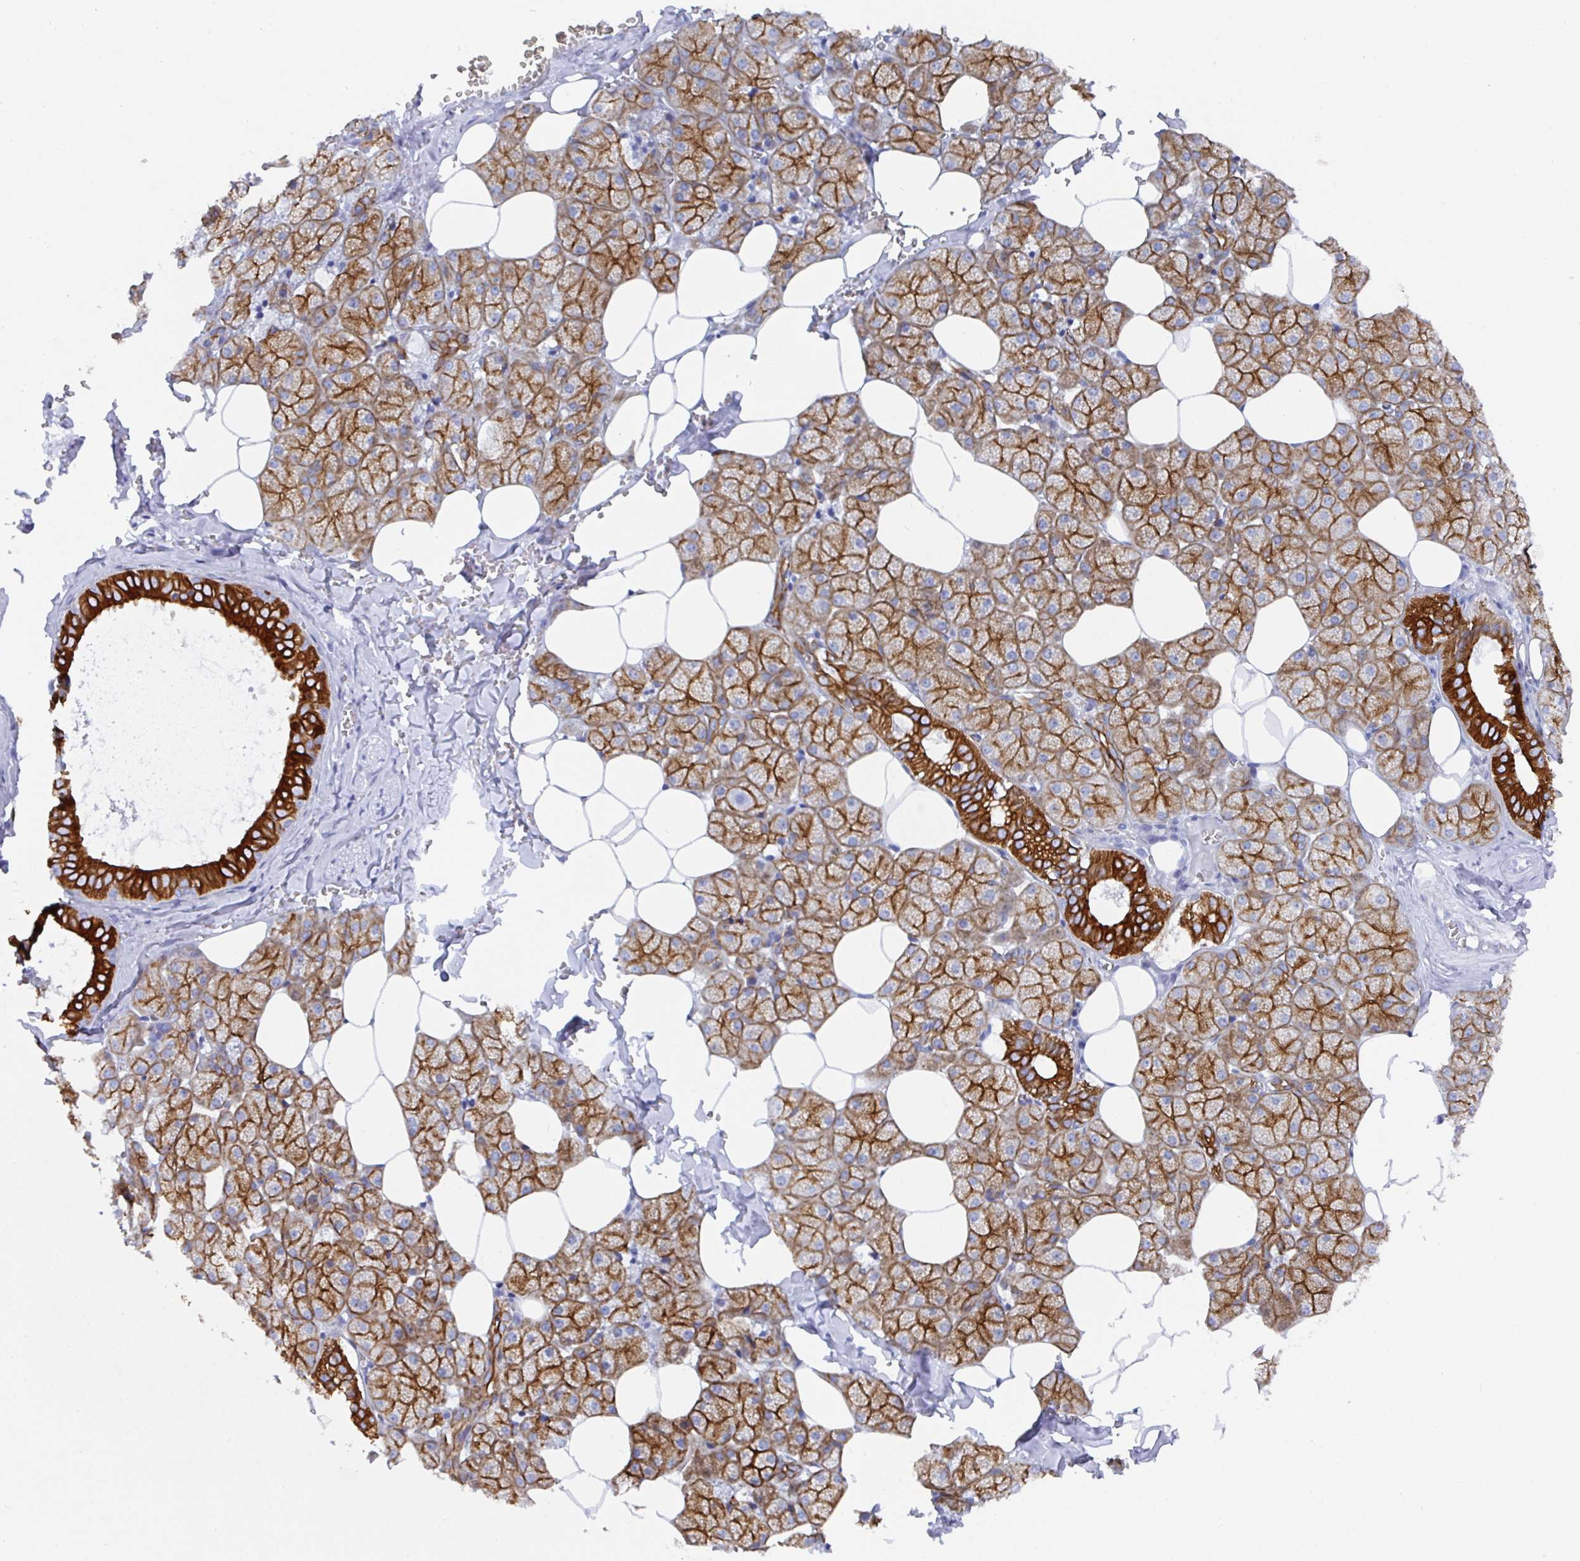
{"staining": {"intensity": "strong", "quantity": ">75%", "location": "cytoplasmic/membranous"}, "tissue": "salivary gland", "cell_type": "Glandular cells", "image_type": "normal", "snomed": [{"axis": "morphology", "description": "Normal tissue, NOS"}, {"axis": "topography", "description": "Salivary gland"}, {"axis": "topography", "description": "Peripheral nerve tissue"}], "caption": "Immunohistochemical staining of normal human salivary gland shows >75% levels of strong cytoplasmic/membranous protein staining in about >75% of glandular cells. (Brightfield microscopy of DAB IHC at high magnification).", "gene": "CLDN8", "patient": {"sex": "male", "age": 38}}